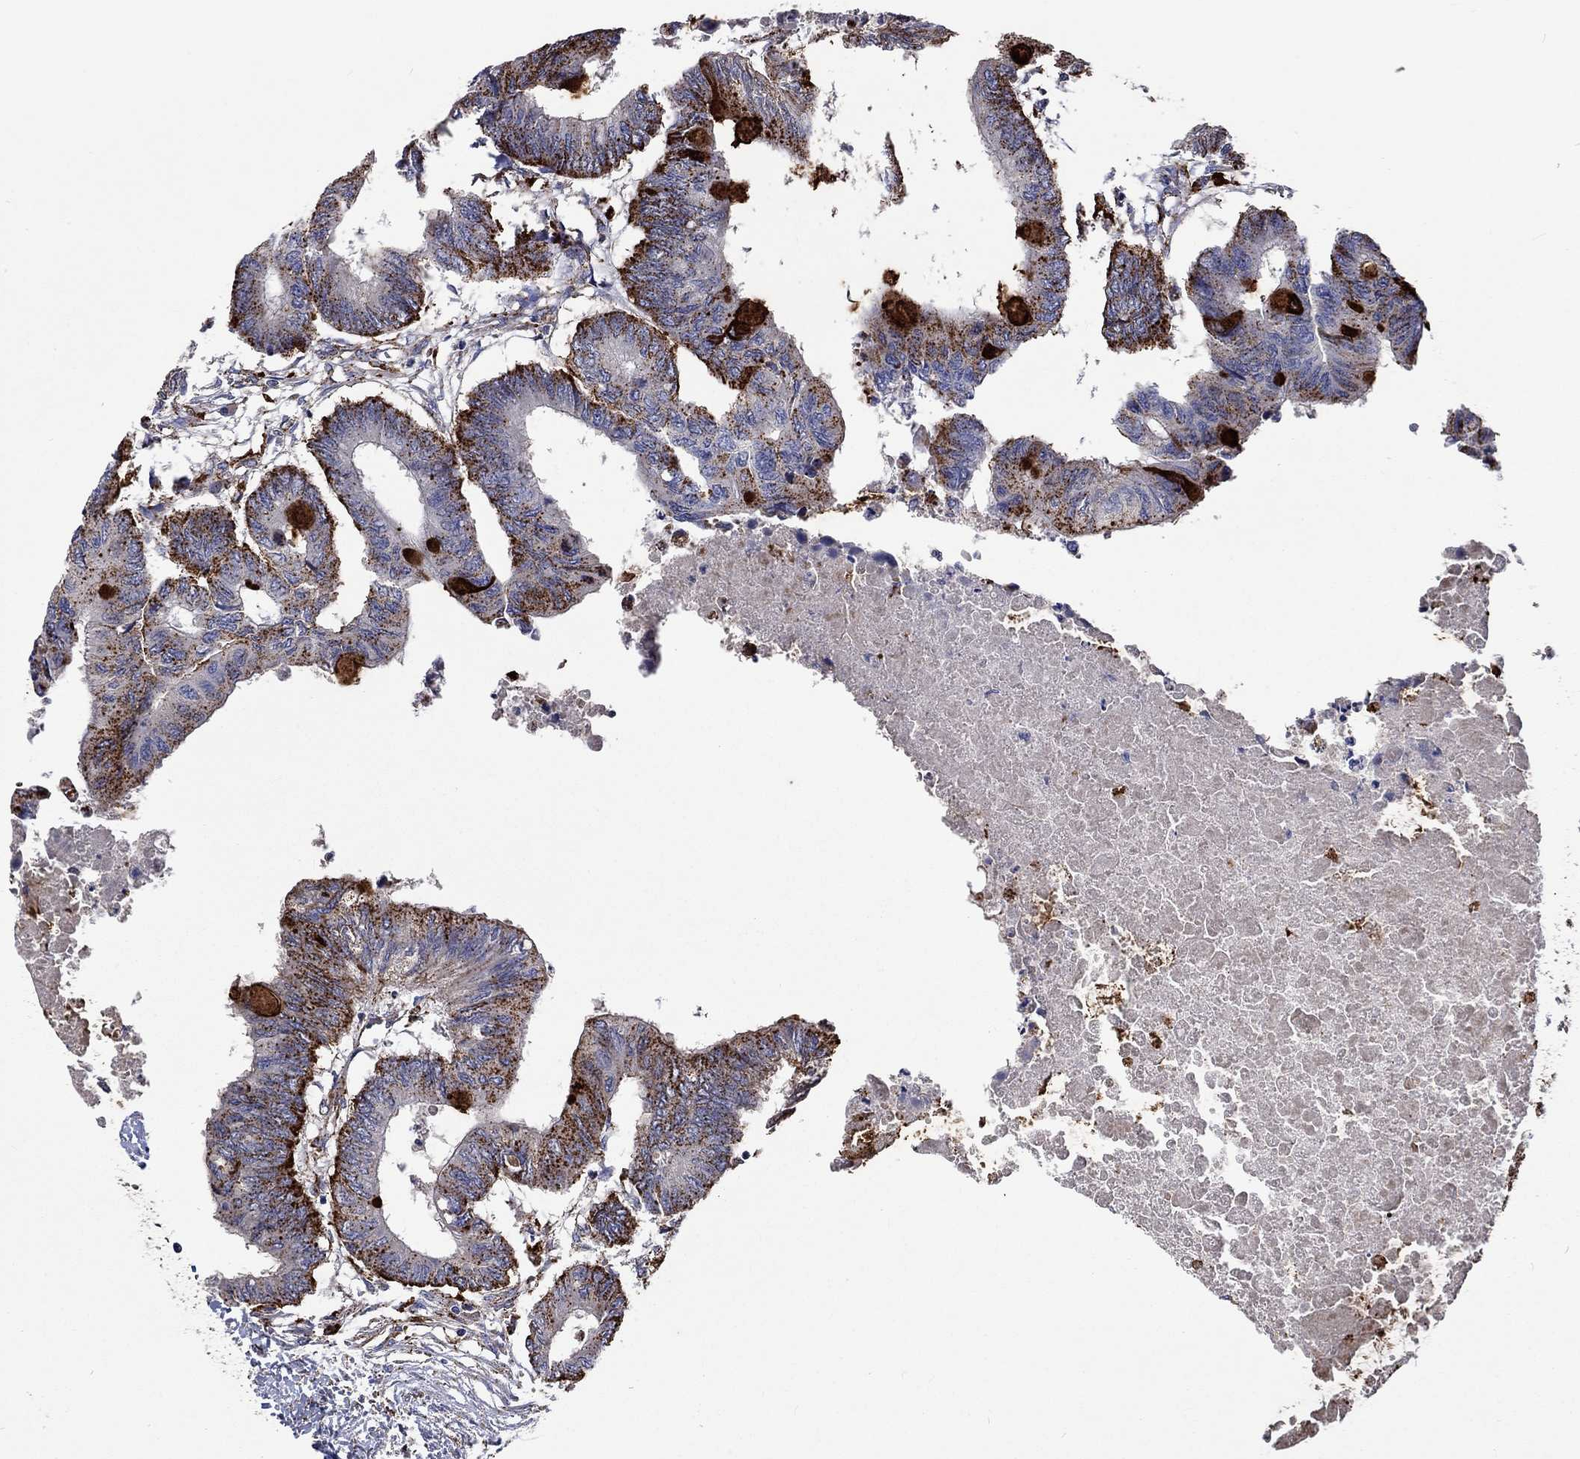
{"staining": {"intensity": "strong", "quantity": ">75%", "location": "cytoplasmic/membranous"}, "tissue": "colorectal cancer", "cell_type": "Tumor cells", "image_type": "cancer", "snomed": [{"axis": "morphology", "description": "Normal tissue, NOS"}, {"axis": "morphology", "description": "Adenocarcinoma, NOS"}, {"axis": "topography", "description": "Rectum"}, {"axis": "topography", "description": "Peripheral nerve tissue"}], "caption": "There is high levels of strong cytoplasmic/membranous staining in tumor cells of colorectal cancer, as demonstrated by immunohistochemical staining (brown color).", "gene": "CTSB", "patient": {"sex": "male", "age": 92}}